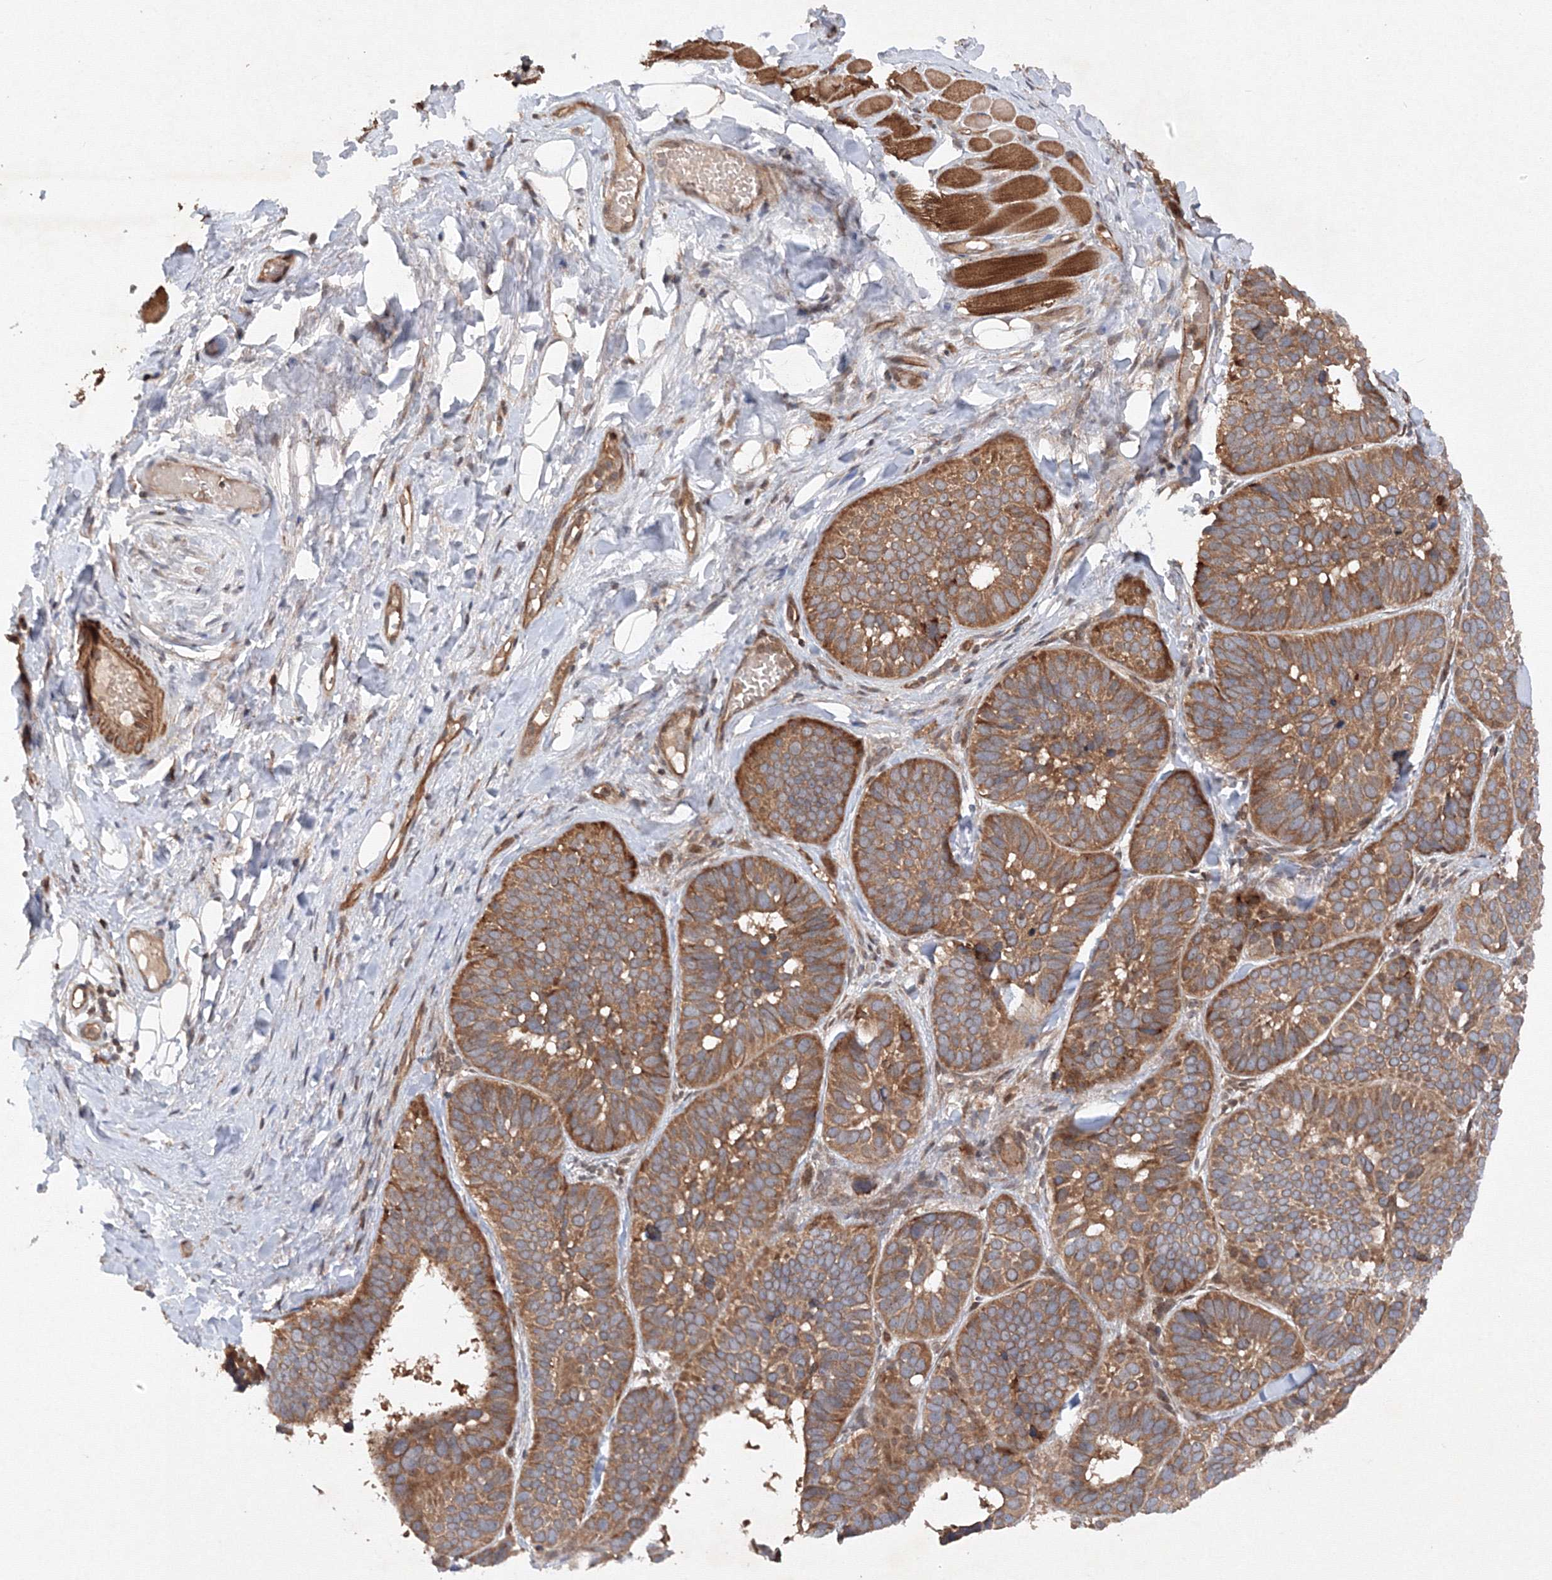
{"staining": {"intensity": "moderate", "quantity": ">75%", "location": "cytoplasmic/membranous"}, "tissue": "skin cancer", "cell_type": "Tumor cells", "image_type": "cancer", "snomed": [{"axis": "morphology", "description": "Basal cell carcinoma"}, {"axis": "topography", "description": "Skin"}], "caption": "Human skin cancer stained for a protein (brown) displays moderate cytoplasmic/membranous positive positivity in about >75% of tumor cells.", "gene": "DCTD", "patient": {"sex": "male", "age": 62}}